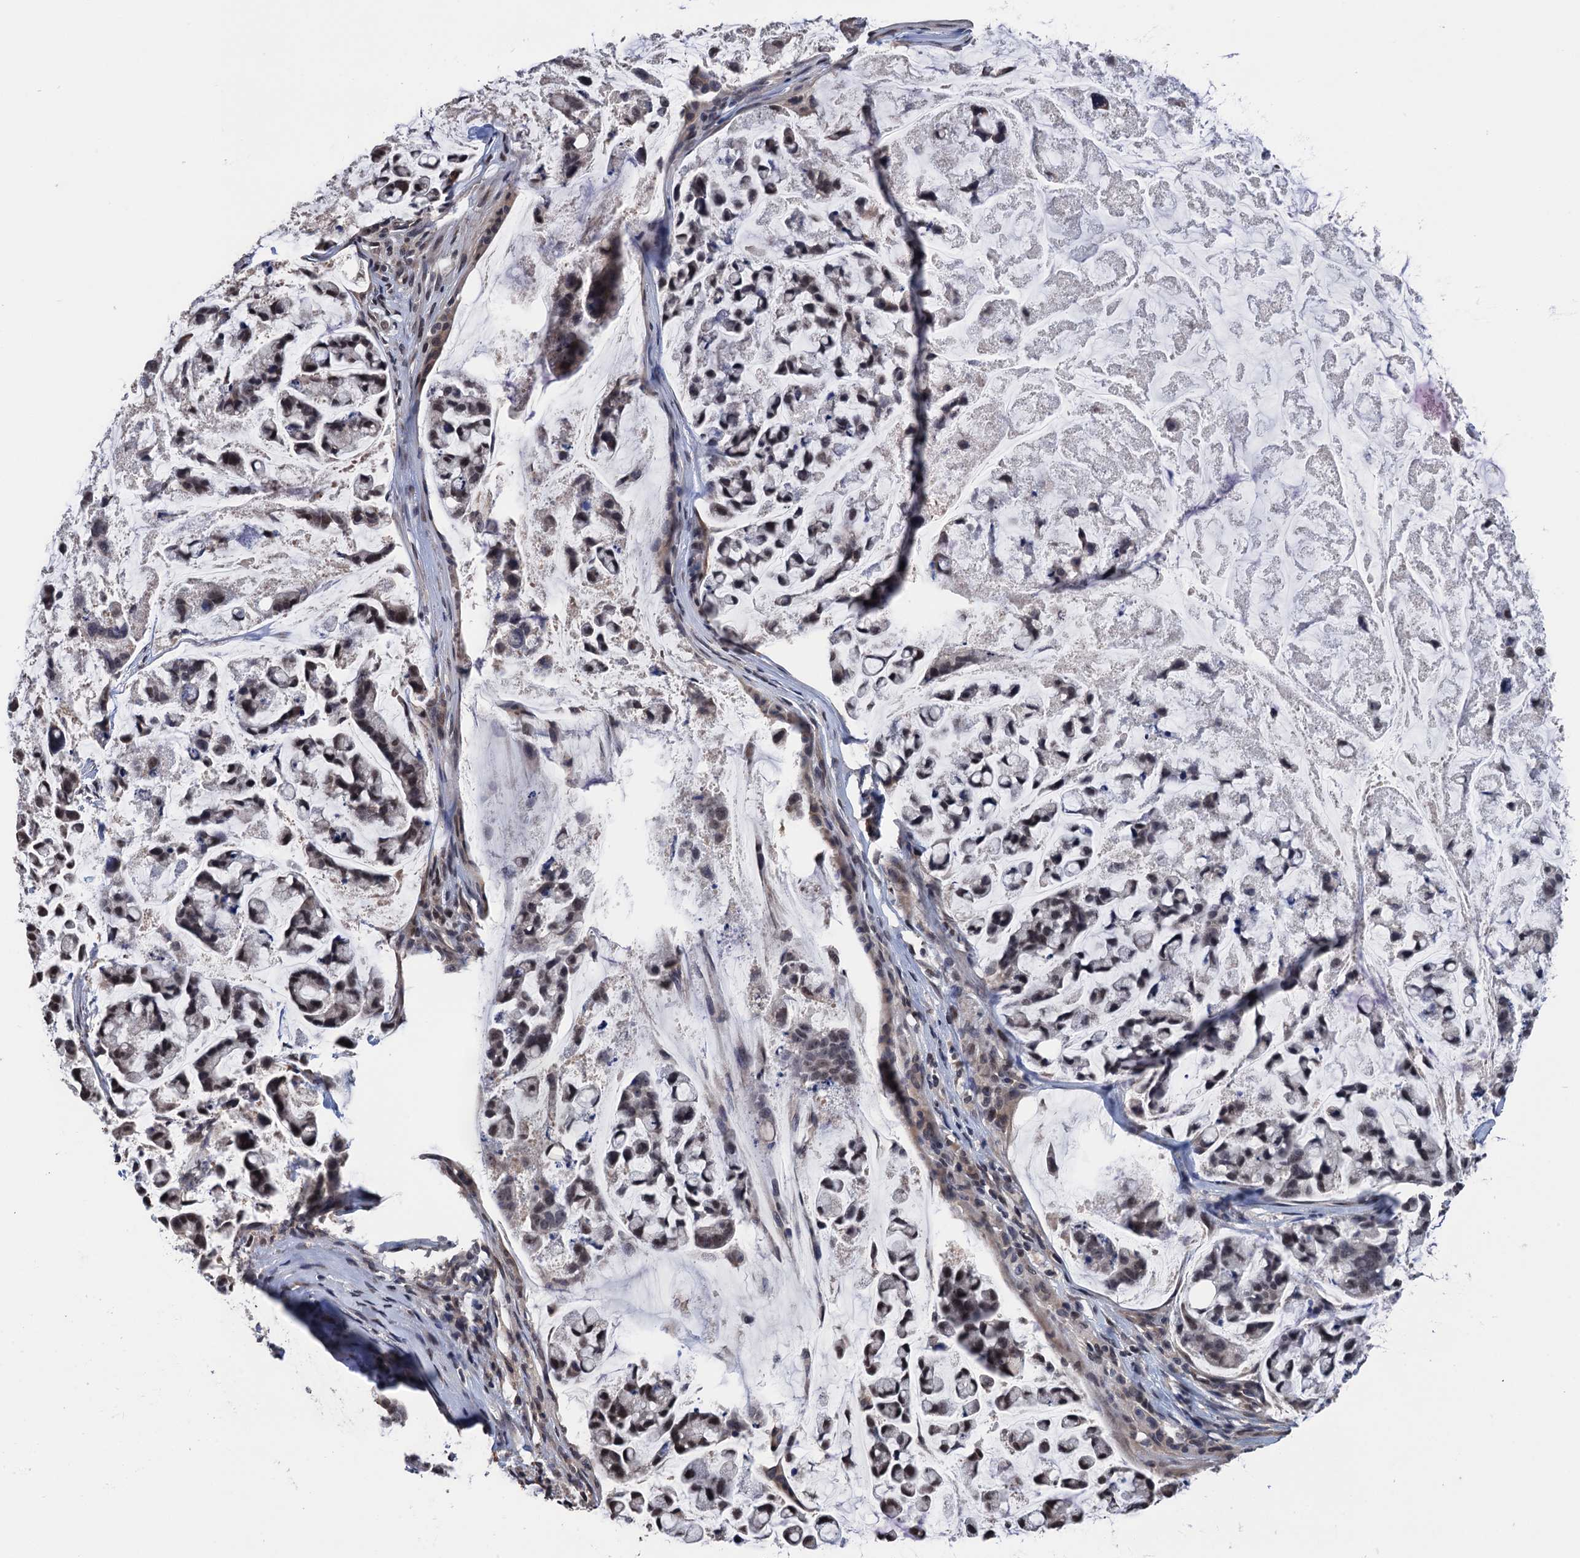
{"staining": {"intensity": "negative", "quantity": "none", "location": "none"}, "tissue": "stomach cancer", "cell_type": "Tumor cells", "image_type": "cancer", "snomed": [{"axis": "morphology", "description": "Adenocarcinoma, NOS"}, {"axis": "topography", "description": "Stomach, lower"}], "caption": "A high-resolution image shows immunohistochemistry staining of stomach adenocarcinoma, which displays no significant staining in tumor cells.", "gene": "ART5", "patient": {"sex": "male", "age": 67}}